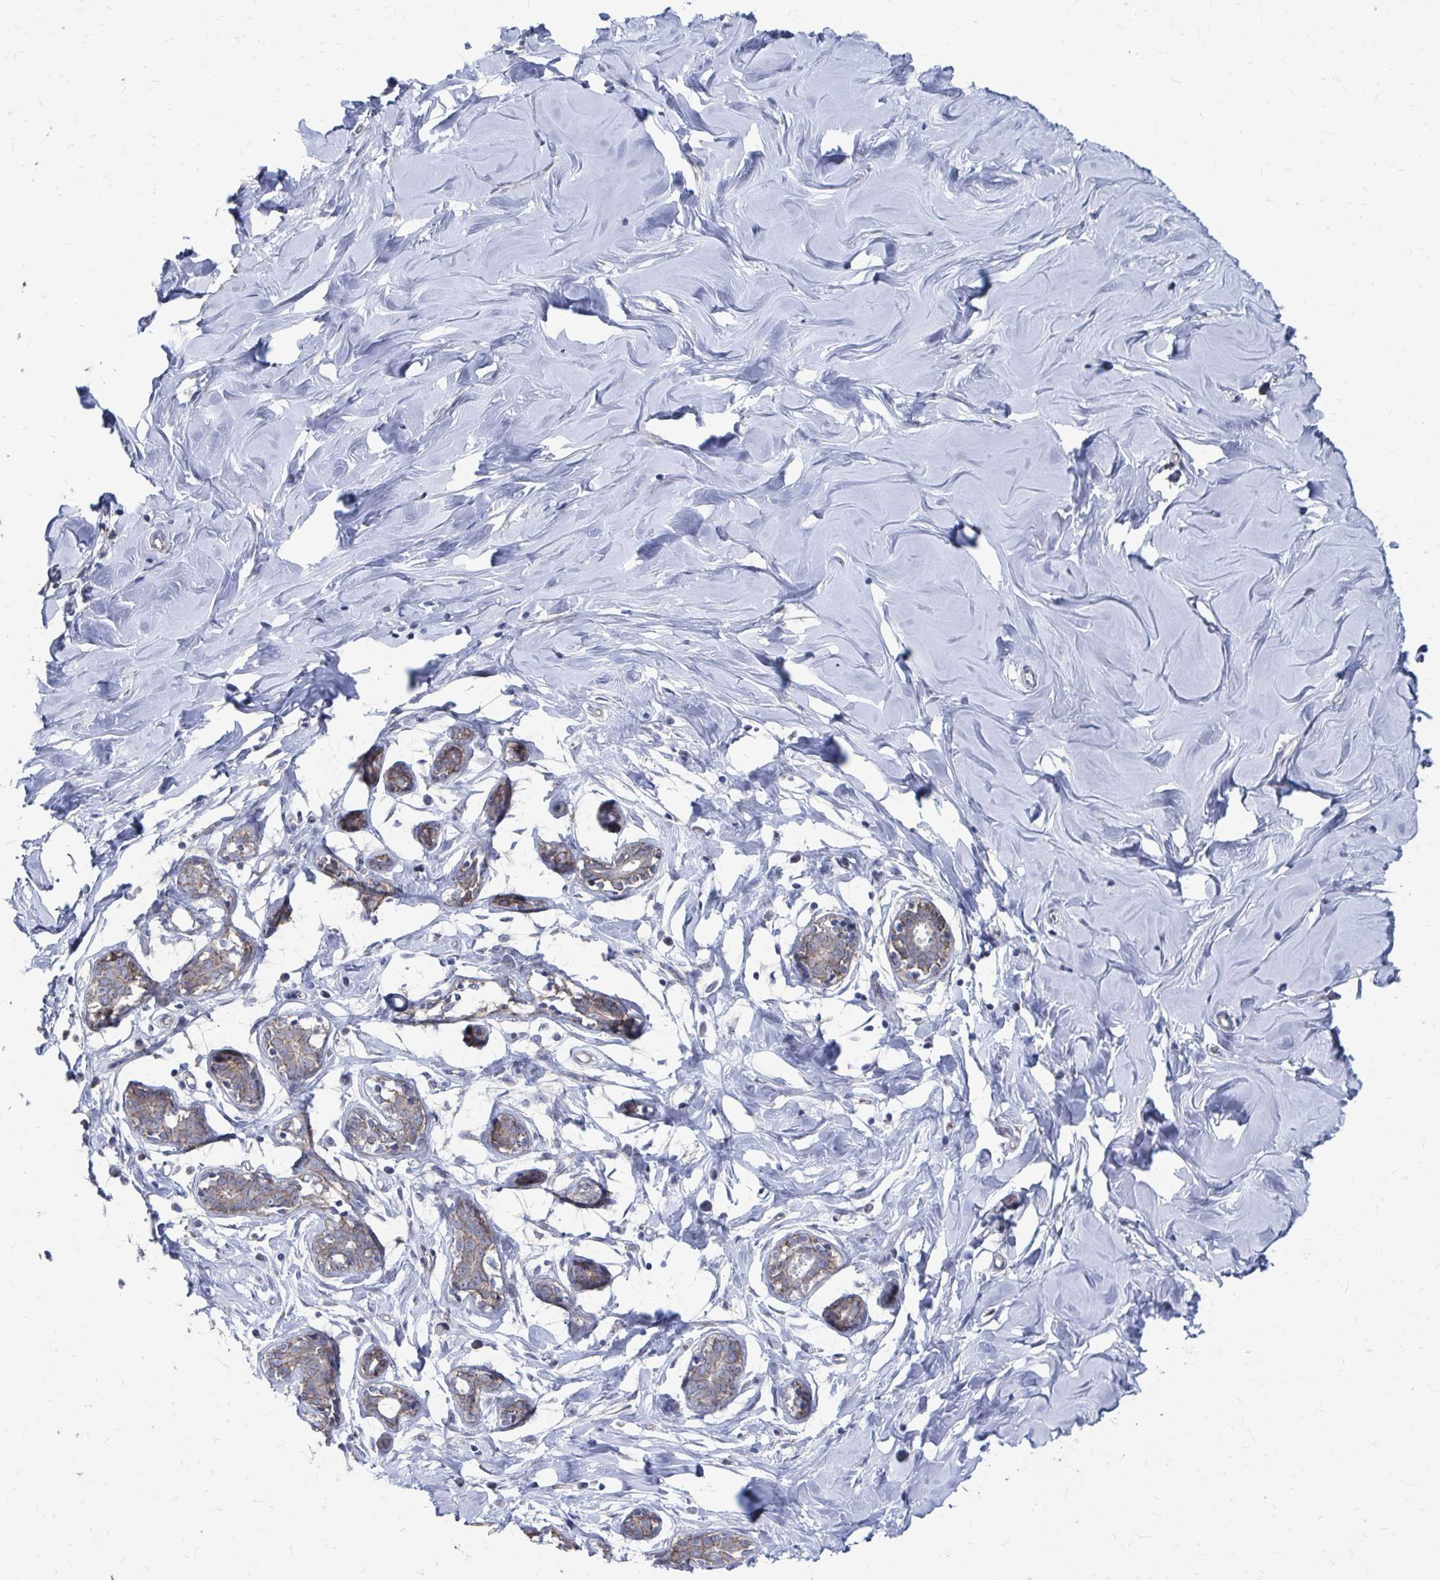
{"staining": {"intensity": "negative", "quantity": "none", "location": "none"}, "tissue": "breast", "cell_type": "Adipocytes", "image_type": "normal", "snomed": [{"axis": "morphology", "description": "Normal tissue, NOS"}, {"axis": "topography", "description": "Breast"}], "caption": "Immunohistochemistry image of unremarkable human breast stained for a protein (brown), which shows no staining in adipocytes. (DAB (3,3'-diaminobenzidine) immunohistochemistry with hematoxylin counter stain).", "gene": "PLEKHG7", "patient": {"sex": "female", "age": 27}}